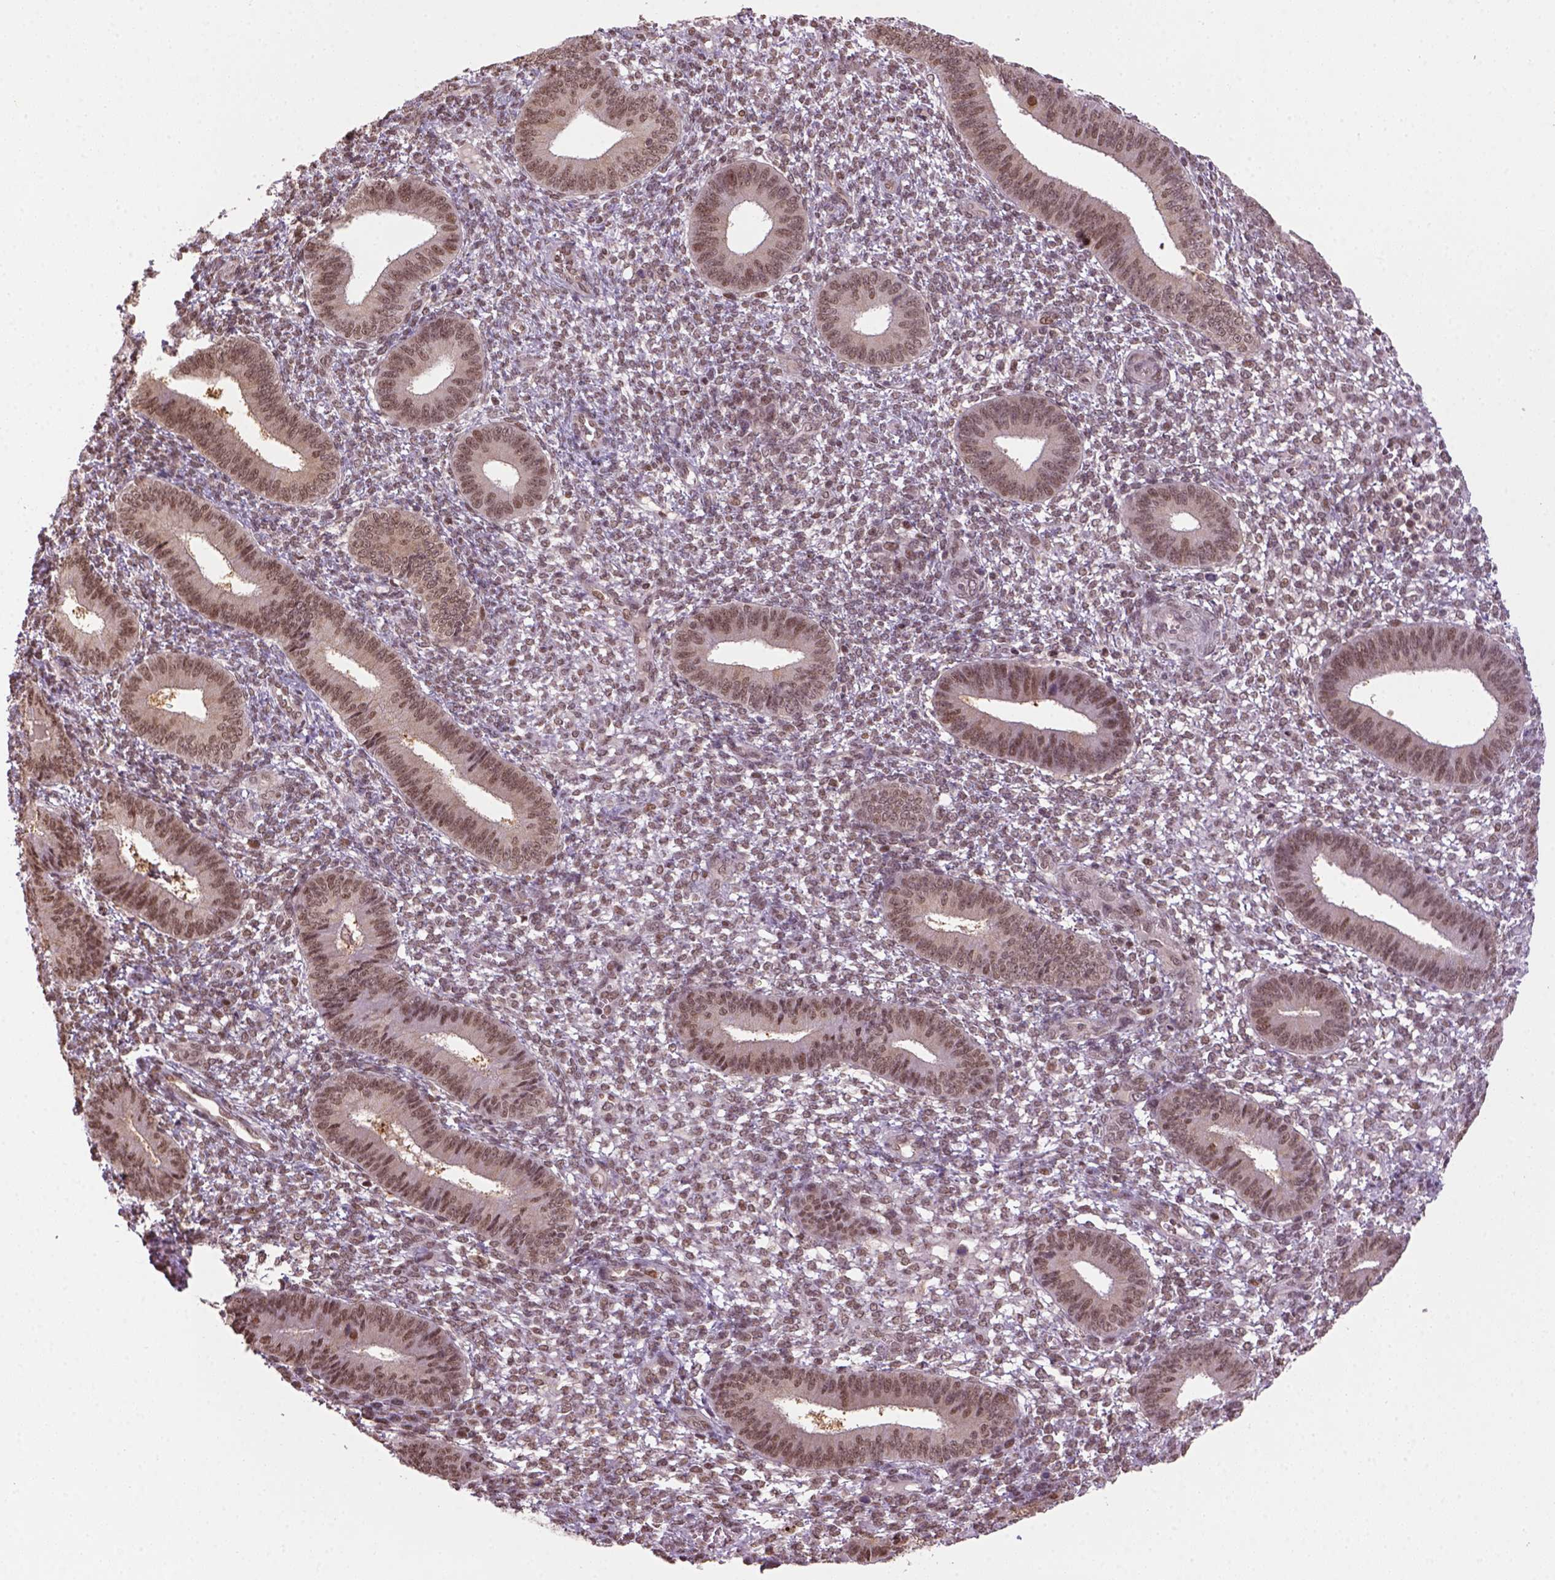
{"staining": {"intensity": "moderate", "quantity": ">75%", "location": "nuclear"}, "tissue": "endometrium", "cell_type": "Cells in endometrial stroma", "image_type": "normal", "snomed": [{"axis": "morphology", "description": "Normal tissue, NOS"}, {"axis": "topography", "description": "Endometrium"}], "caption": "High-magnification brightfield microscopy of benign endometrium stained with DAB (brown) and counterstained with hematoxylin (blue). cells in endometrial stroma exhibit moderate nuclear staining is identified in about>75% of cells.", "gene": "GOT1", "patient": {"sex": "female", "age": 42}}